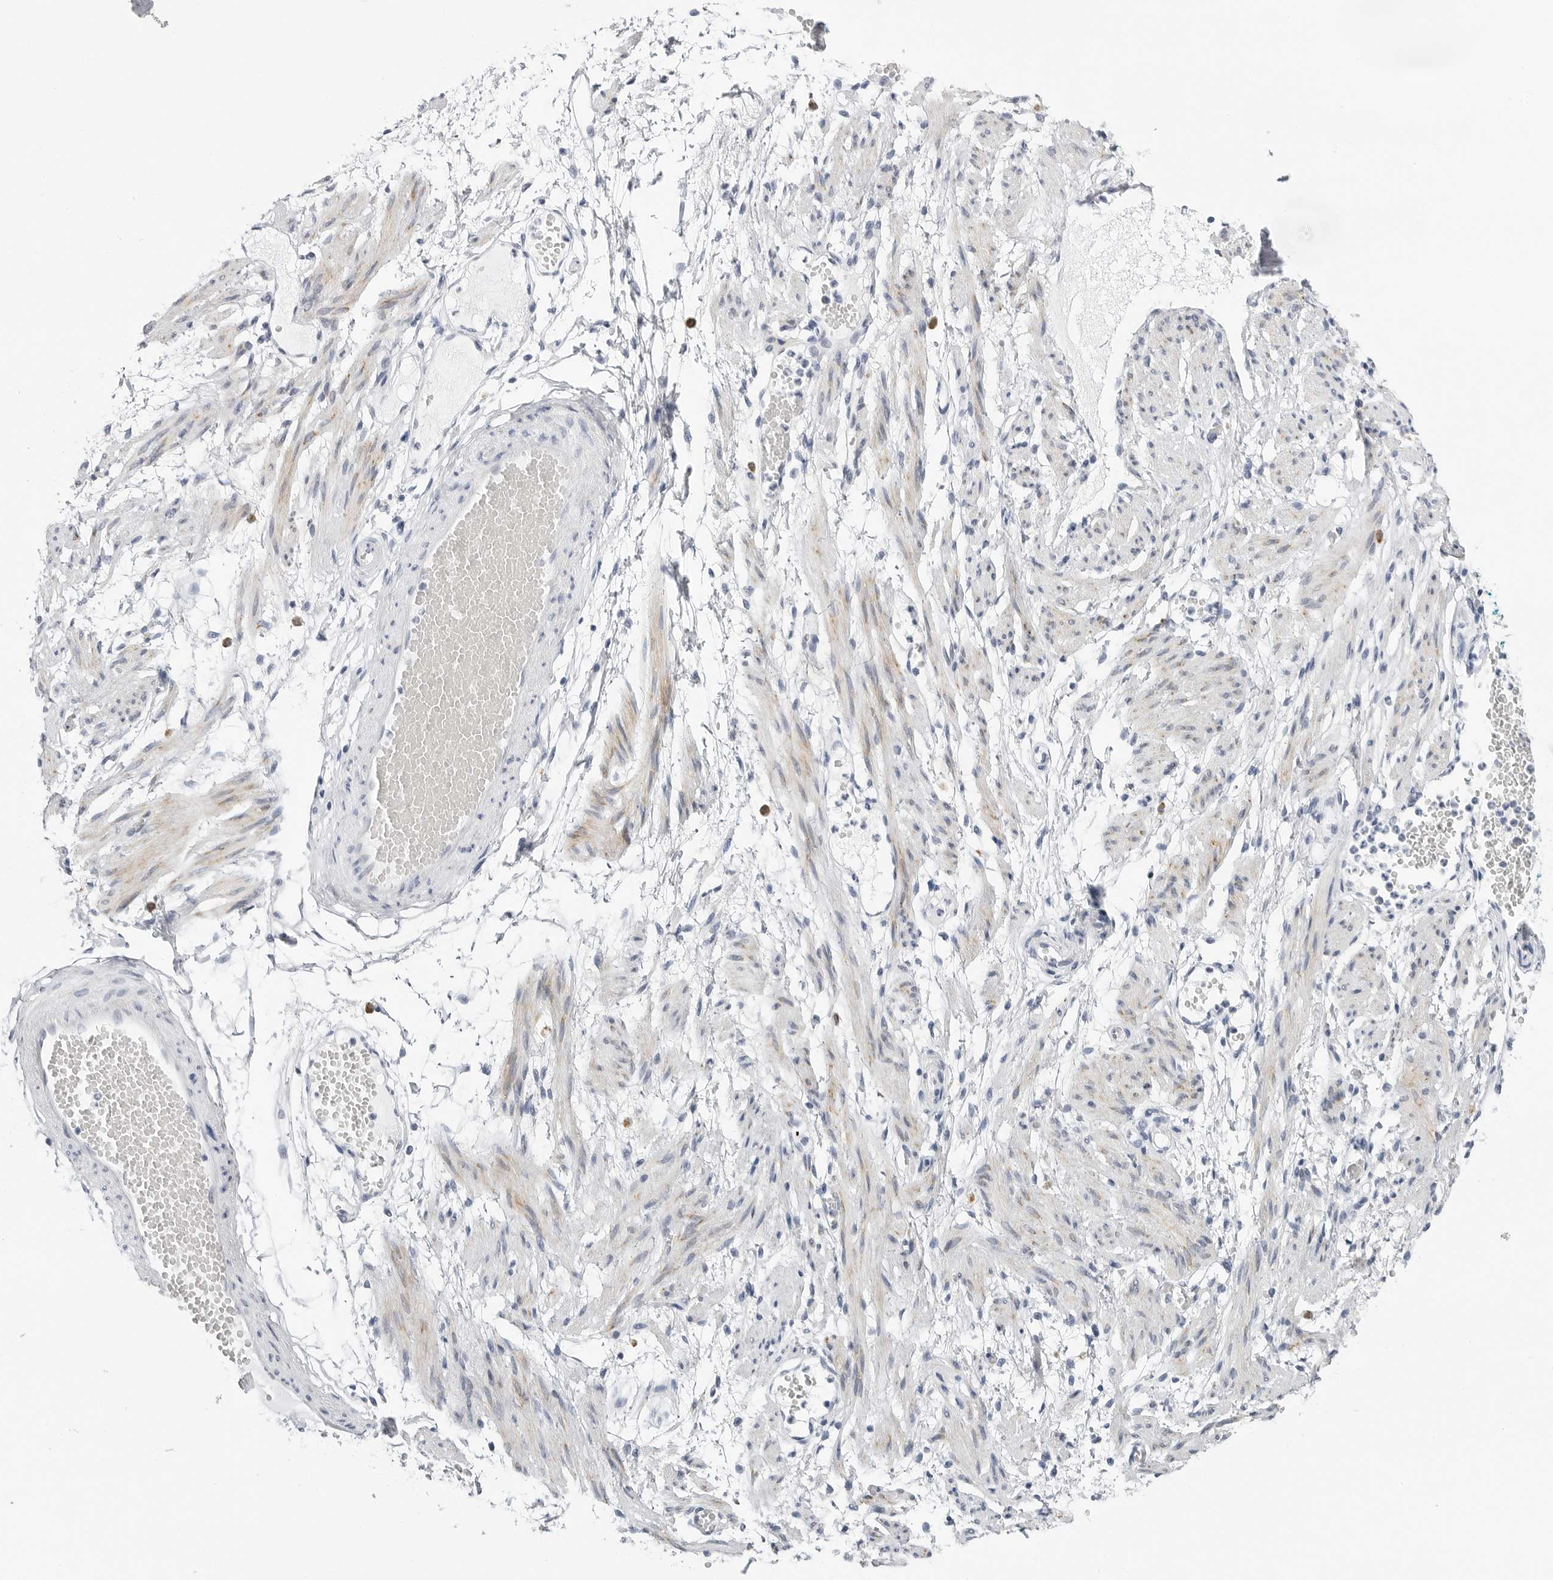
{"staining": {"intensity": "negative", "quantity": "none", "location": "none"}, "tissue": "adipose tissue", "cell_type": "Adipocytes", "image_type": "normal", "snomed": [{"axis": "morphology", "description": "Normal tissue, NOS"}, {"axis": "topography", "description": "Smooth muscle"}, {"axis": "topography", "description": "Peripheral nerve tissue"}], "caption": "High power microscopy micrograph of an immunohistochemistry histopathology image of normal adipose tissue, revealing no significant staining in adipocytes. The staining is performed using DAB (3,3'-diaminobenzidine) brown chromogen with nuclei counter-stained in using hematoxylin.", "gene": "HSPB7", "patient": {"sex": "female", "age": 39}}